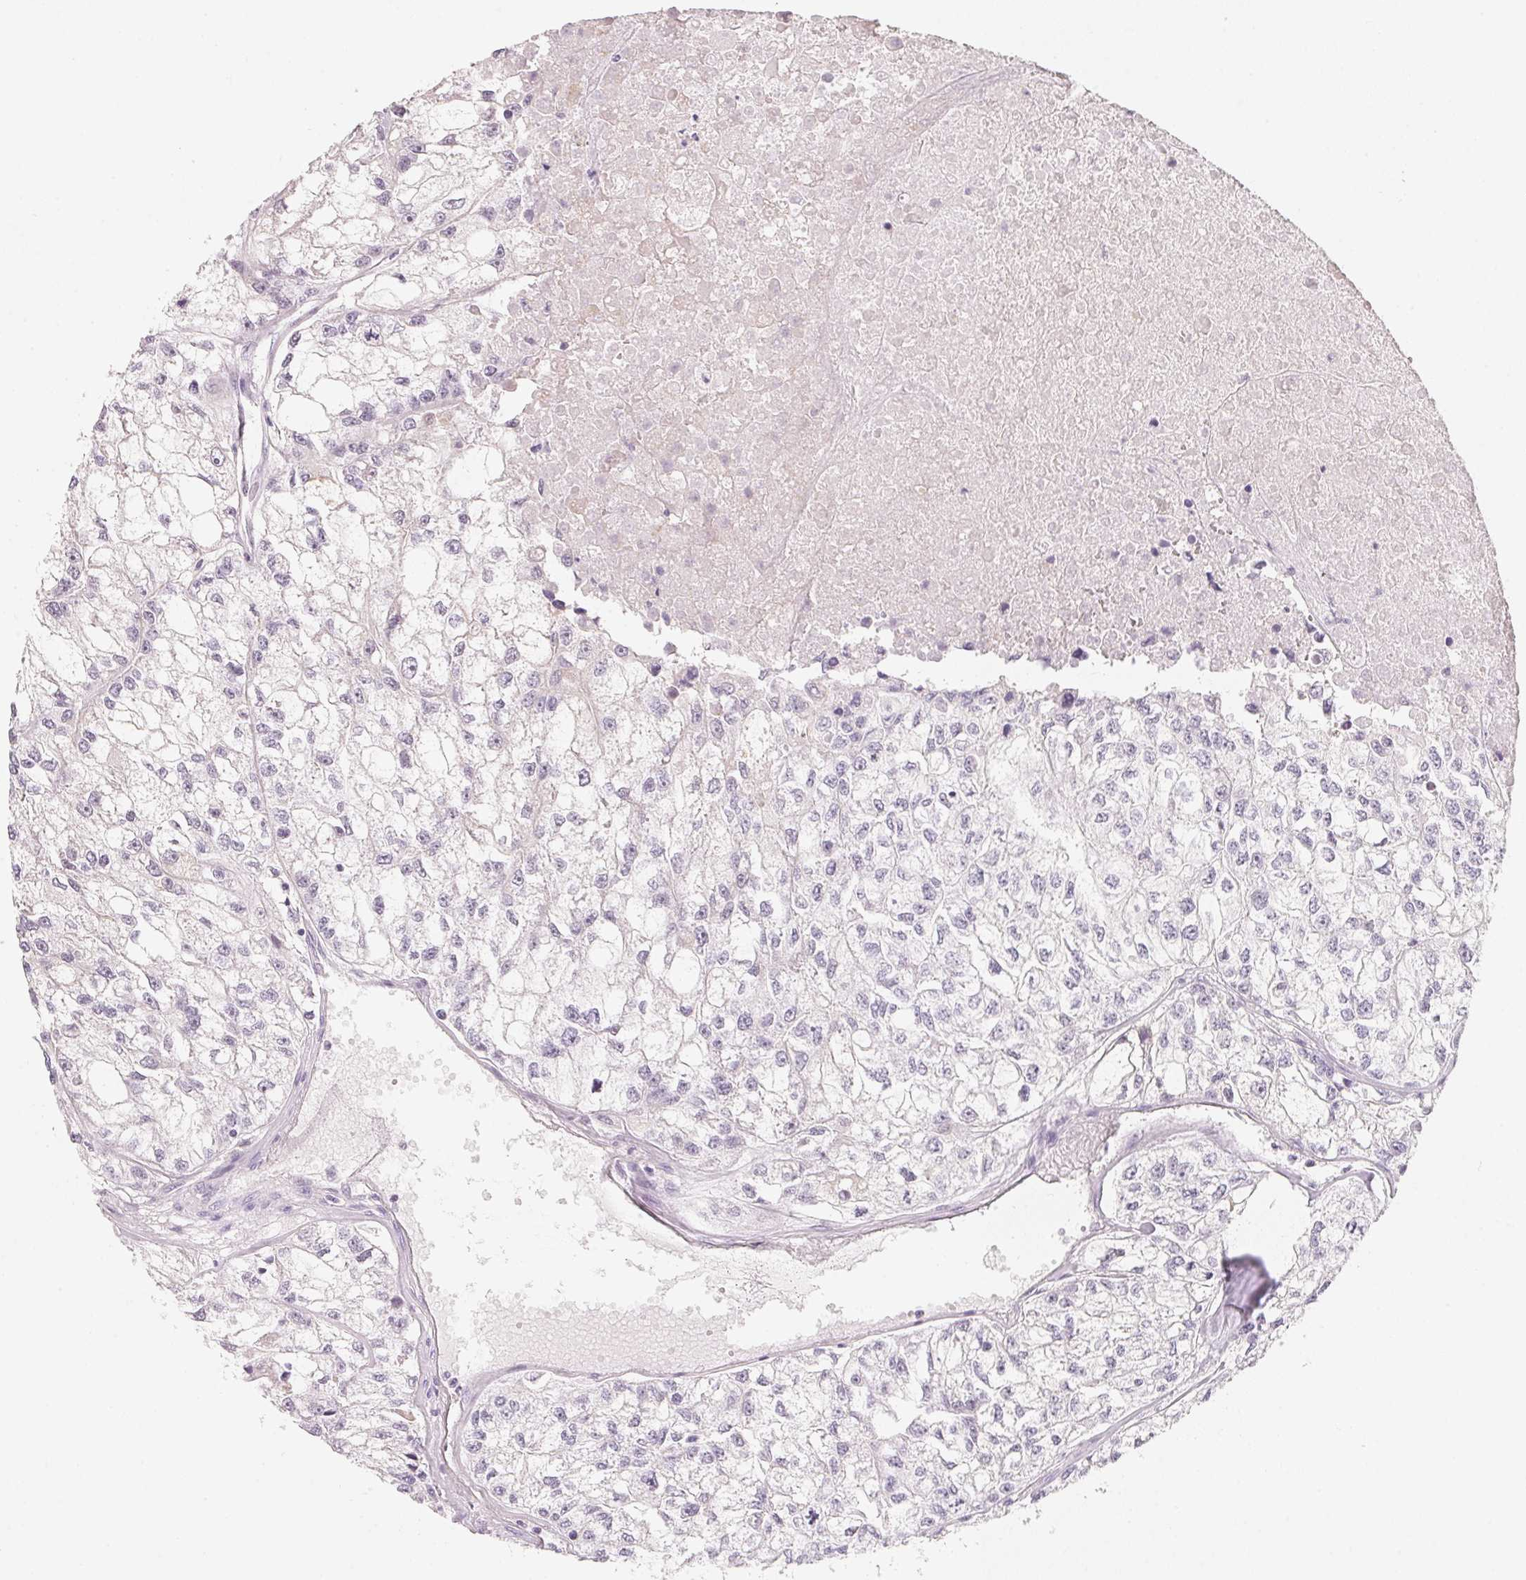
{"staining": {"intensity": "negative", "quantity": "none", "location": "none"}, "tissue": "renal cancer", "cell_type": "Tumor cells", "image_type": "cancer", "snomed": [{"axis": "morphology", "description": "Adenocarcinoma, NOS"}, {"axis": "topography", "description": "Kidney"}], "caption": "Immunohistochemistry photomicrograph of neoplastic tissue: renal cancer stained with DAB demonstrates no significant protein expression in tumor cells.", "gene": "CFAP276", "patient": {"sex": "male", "age": 56}}